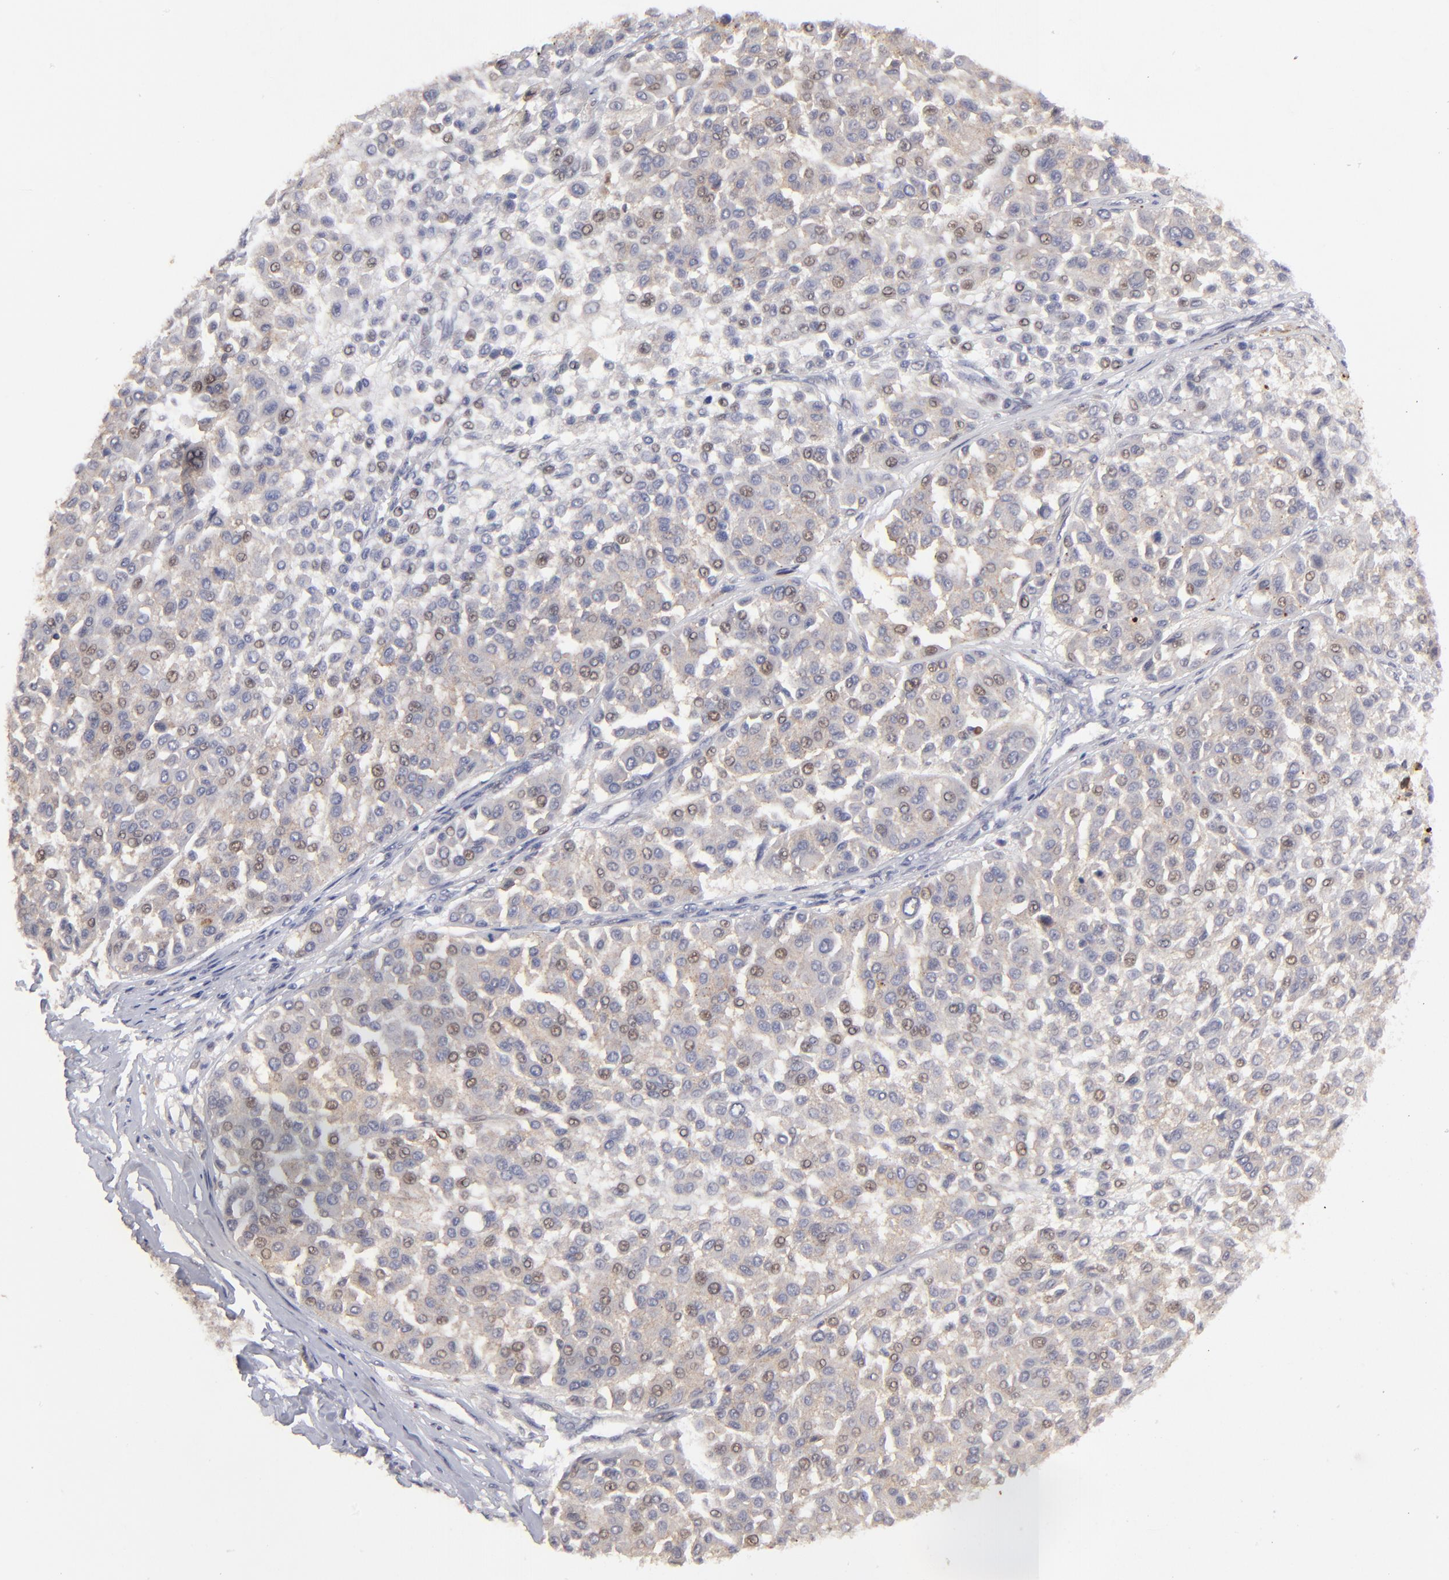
{"staining": {"intensity": "weak", "quantity": "<25%", "location": "nuclear"}, "tissue": "melanoma", "cell_type": "Tumor cells", "image_type": "cancer", "snomed": [{"axis": "morphology", "description": "Malignant melanoma, Metastatic site"}, {"axis": "topography", "description": "Soft tissue"}], "caption": "This is an immunohistochemistry photomicrograph of human melanoma. There is no positivity in tumor cells.", "gene": "GPM6B", "patient": {"sex": "male", "age": 41}}